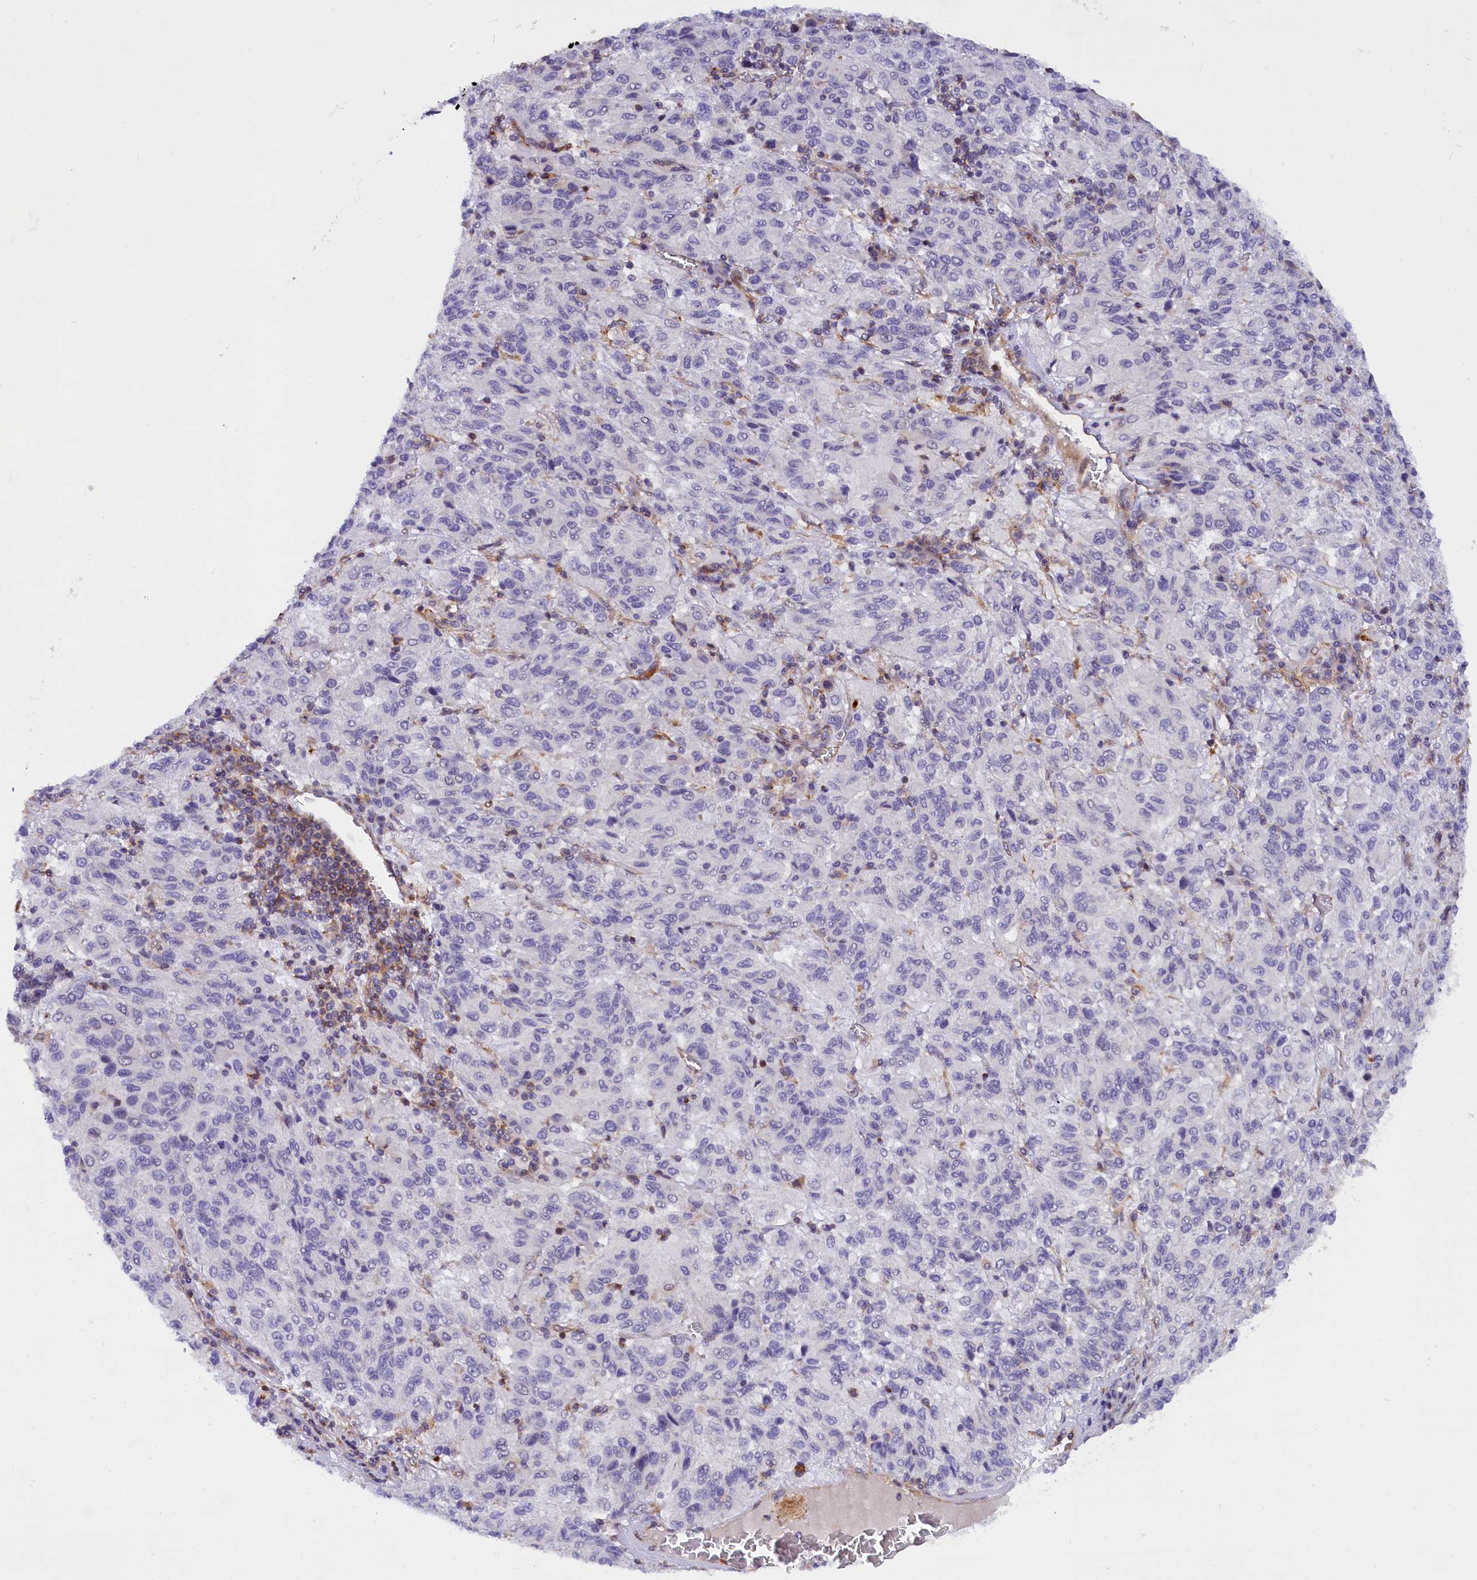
{"staining": {"intensity": "negative", "quantity": "none", "location": "none"}, "tissue": "melanoma", "cell_type": "Tumor cells", "image_type": "cancer", "snomed": [{"axis": "morphology", "description": "Malignant melanoma, Metastatic site"}, {"axis": "topography", "description": "Lung"}], "caption": "A high-resolution micrograph shows immunohistochemistry staining of malignant melanoma (metastatic site), which displays no significant expression in tumor cells. (Brightfield microscopy of DAB IHC at high magnification).", "gene": "MED20", "patient": {"sex": "male", "age": 64}}